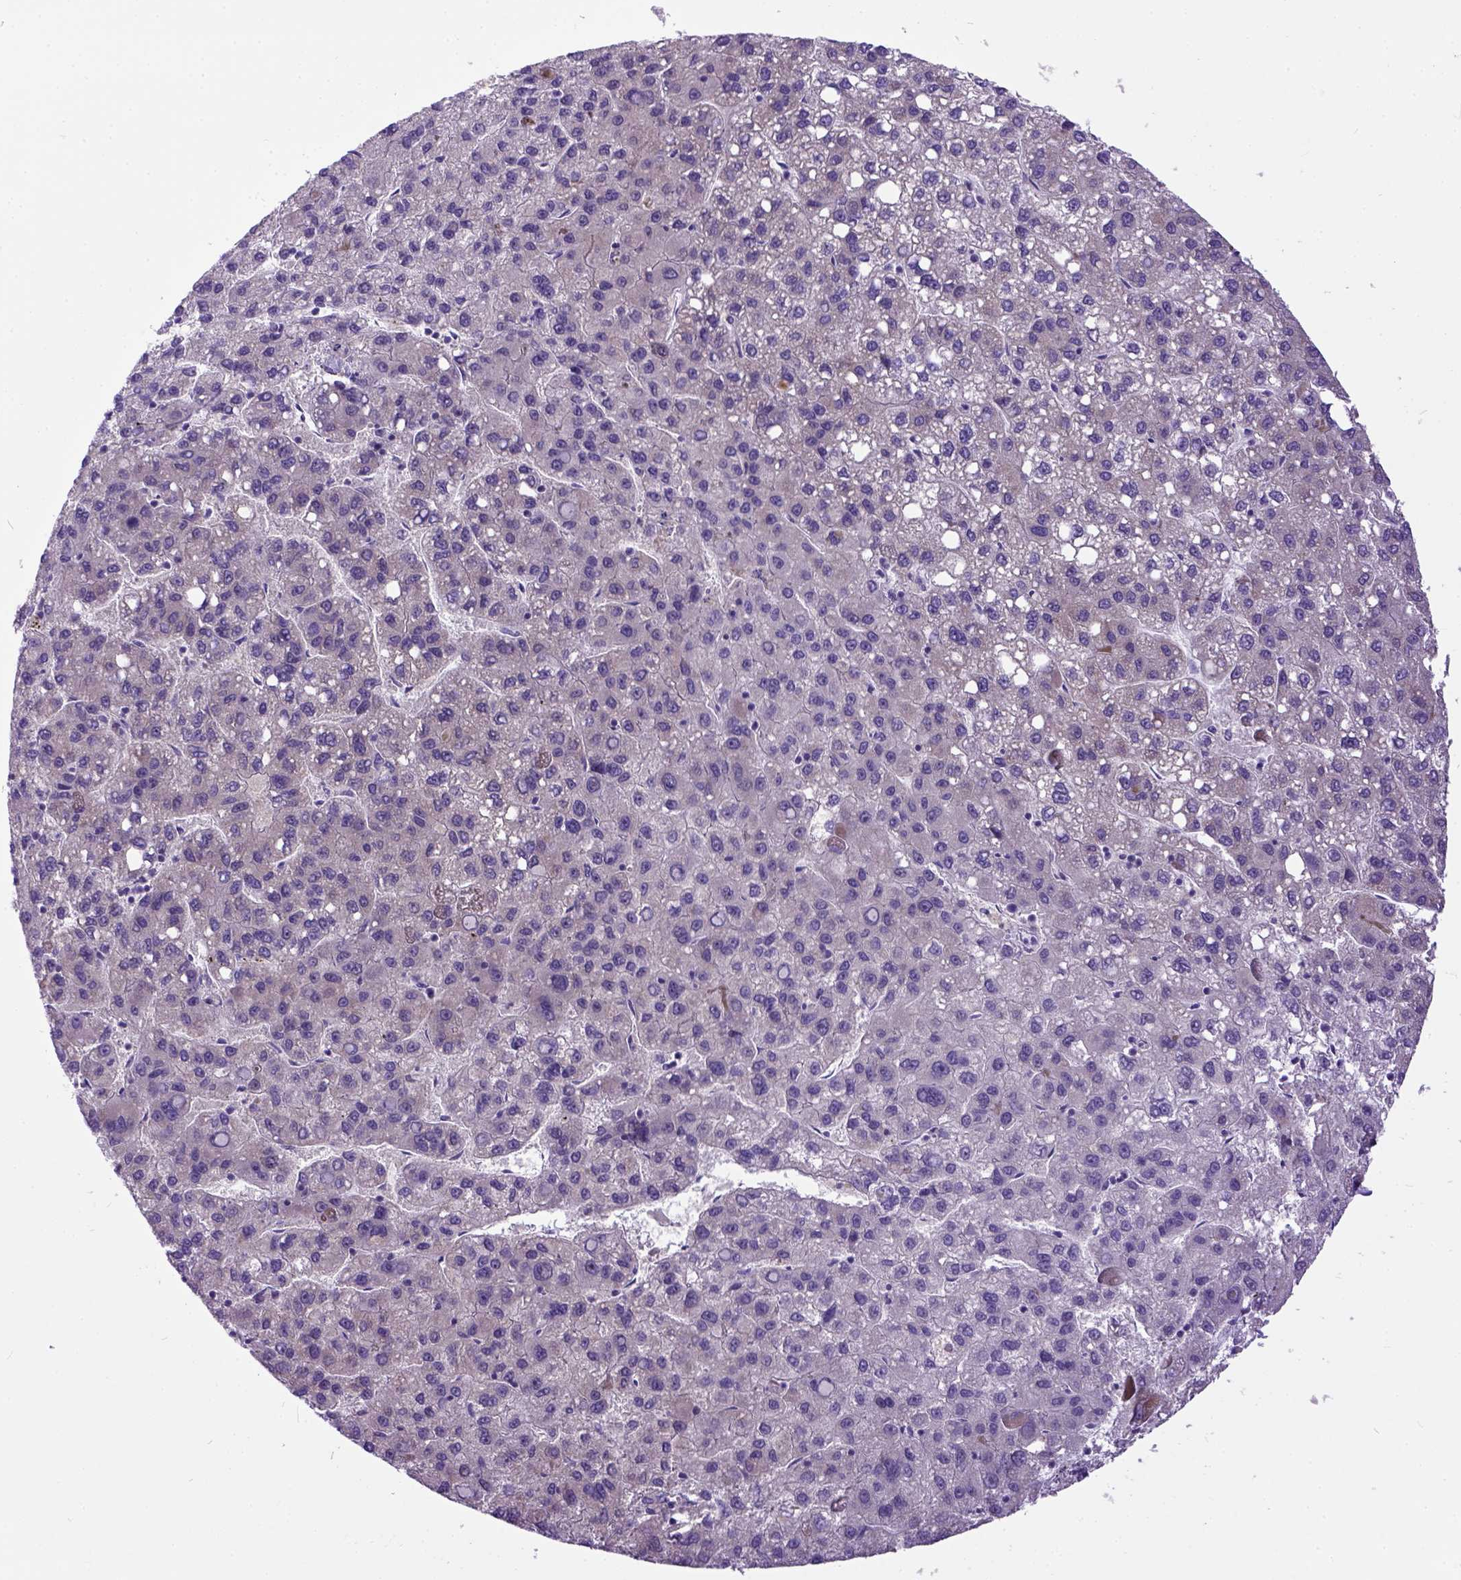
{"staining": {"intensity": "negative", "quantity": "none", "location": "none"}, "tissue": "liver cancer", "cell_type": "Tumor cells", "image_type": "cancer", "snomed": [{"axis": "morphology", "description": "Carcinoma, Hepatocellular, NOS"}, {"axis": "topography", "description": "Liver"}], "caption": "IHC micrograph of hepatocellular carcinoma (liver) stained for a protein (brown), which displays no positivity in tumor cells.", "gene": "NEK5", "patient": {"sex": "female", "age": 82}}